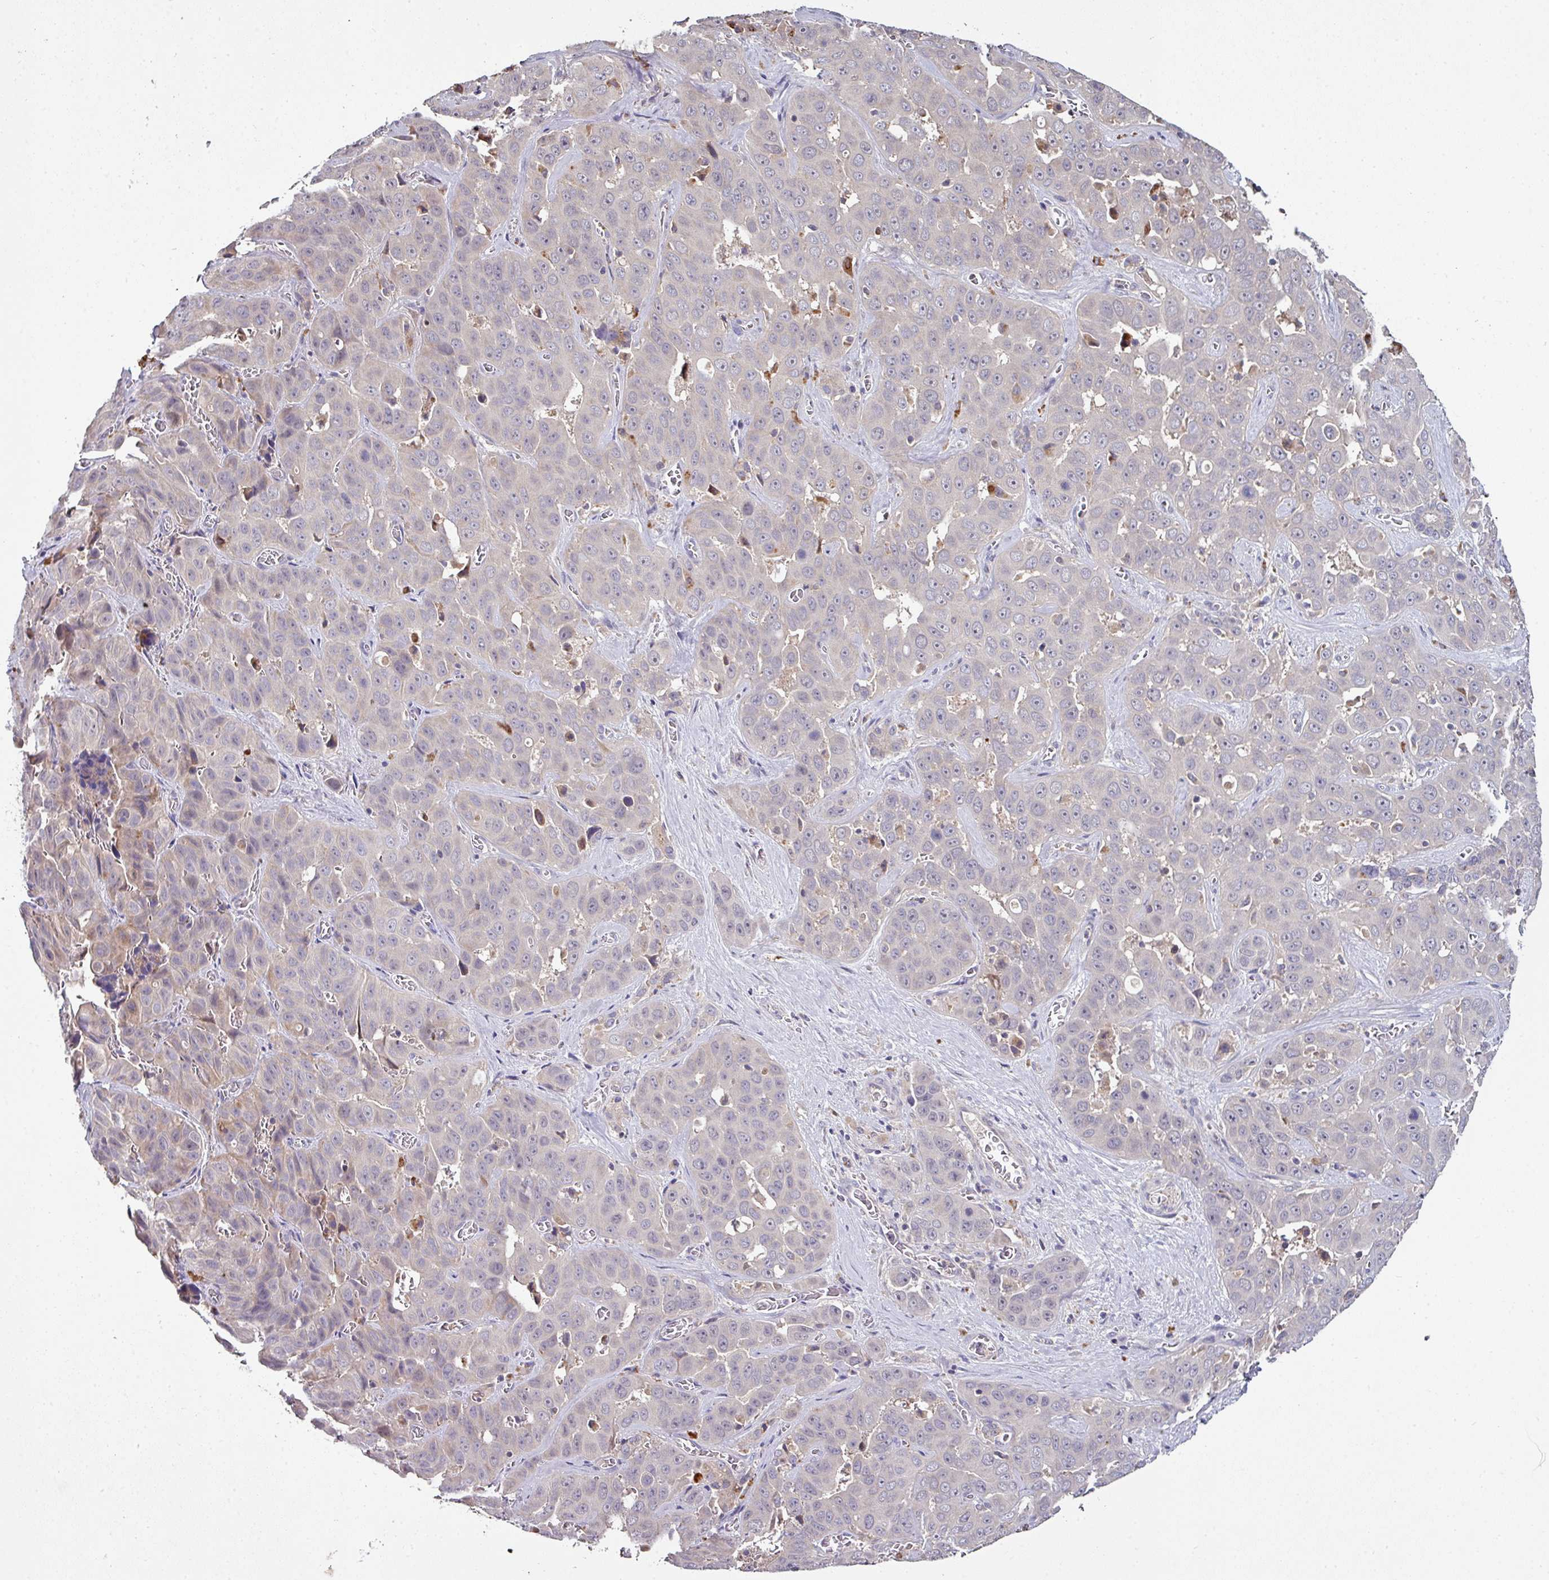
{"staining": {"intensity": "negative", "quantity": "none", "location": "none"}, "tissue": "liver cancer", "cell_type": "Tumor cells", "image_type": "cancer", "snomed": [{"axis": "morphology", "description": "Cholangiocarcinoma"}, {"axis": "topography", "description": "Liver"}], "caption": "Immunohistochemical staining of liver cancer reveals no significant positivity in tumor cells. (DAB immunohistochemistry with hematoxylin counter stain).", "gene": "AEBP2", "patient": {"sex": "female", "age": 52}}